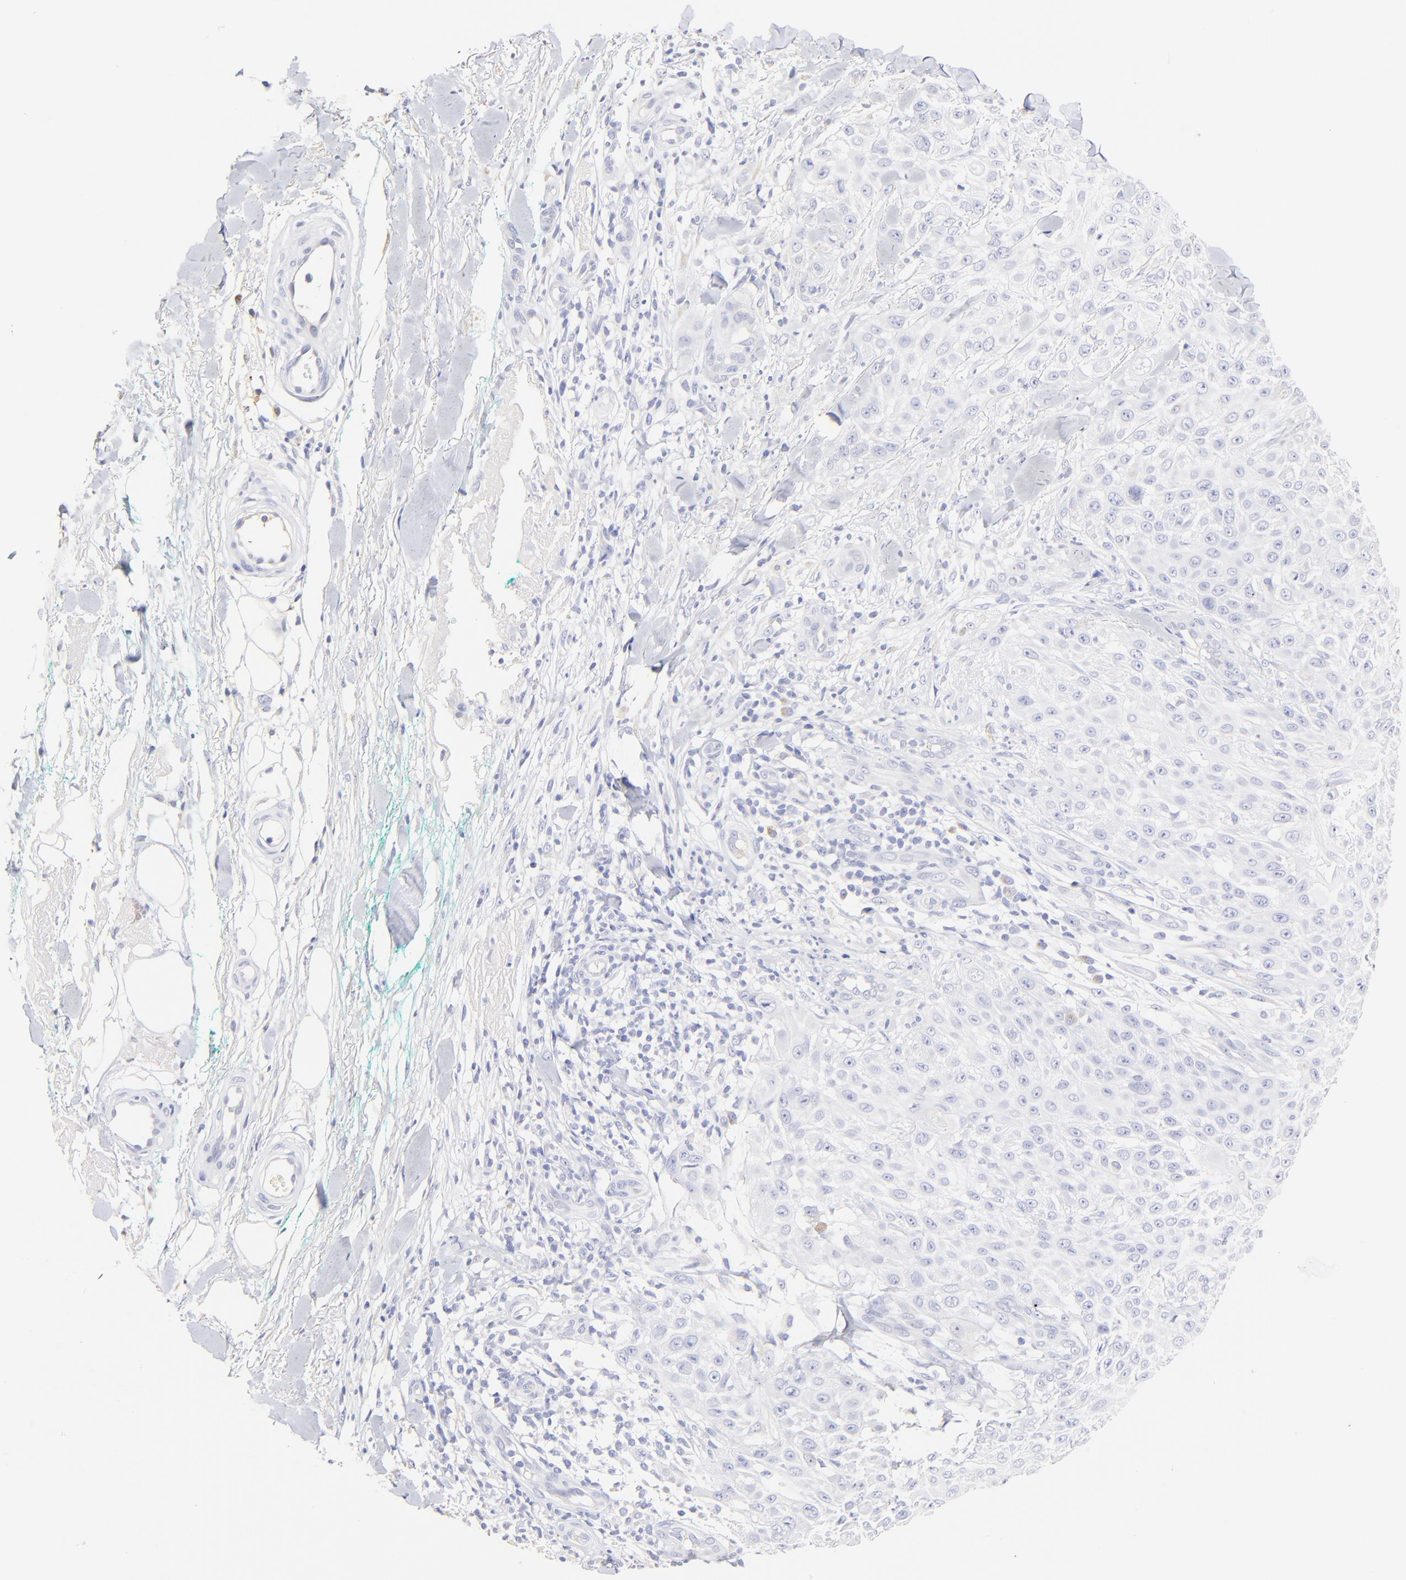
{"staining": {"intensity": "negative", "quantity": "none", "location": "none"}, "tissue": "skin cancer", "cell_type": "Tumor cells", "image_type": "cancer", "snomed": [{"axis": "morphology", "description": "Squamous cell carcinoma, NOS"}, {"axis": "topography", "description": "Skin"}], "caption": "Tumor cells are negative for brown protein staining in skin cancer (squamous cell carcinoma). Nuclei are stained in blue.", "gene": "ASB9", "patient": {"sex": "female", "age": 42}}